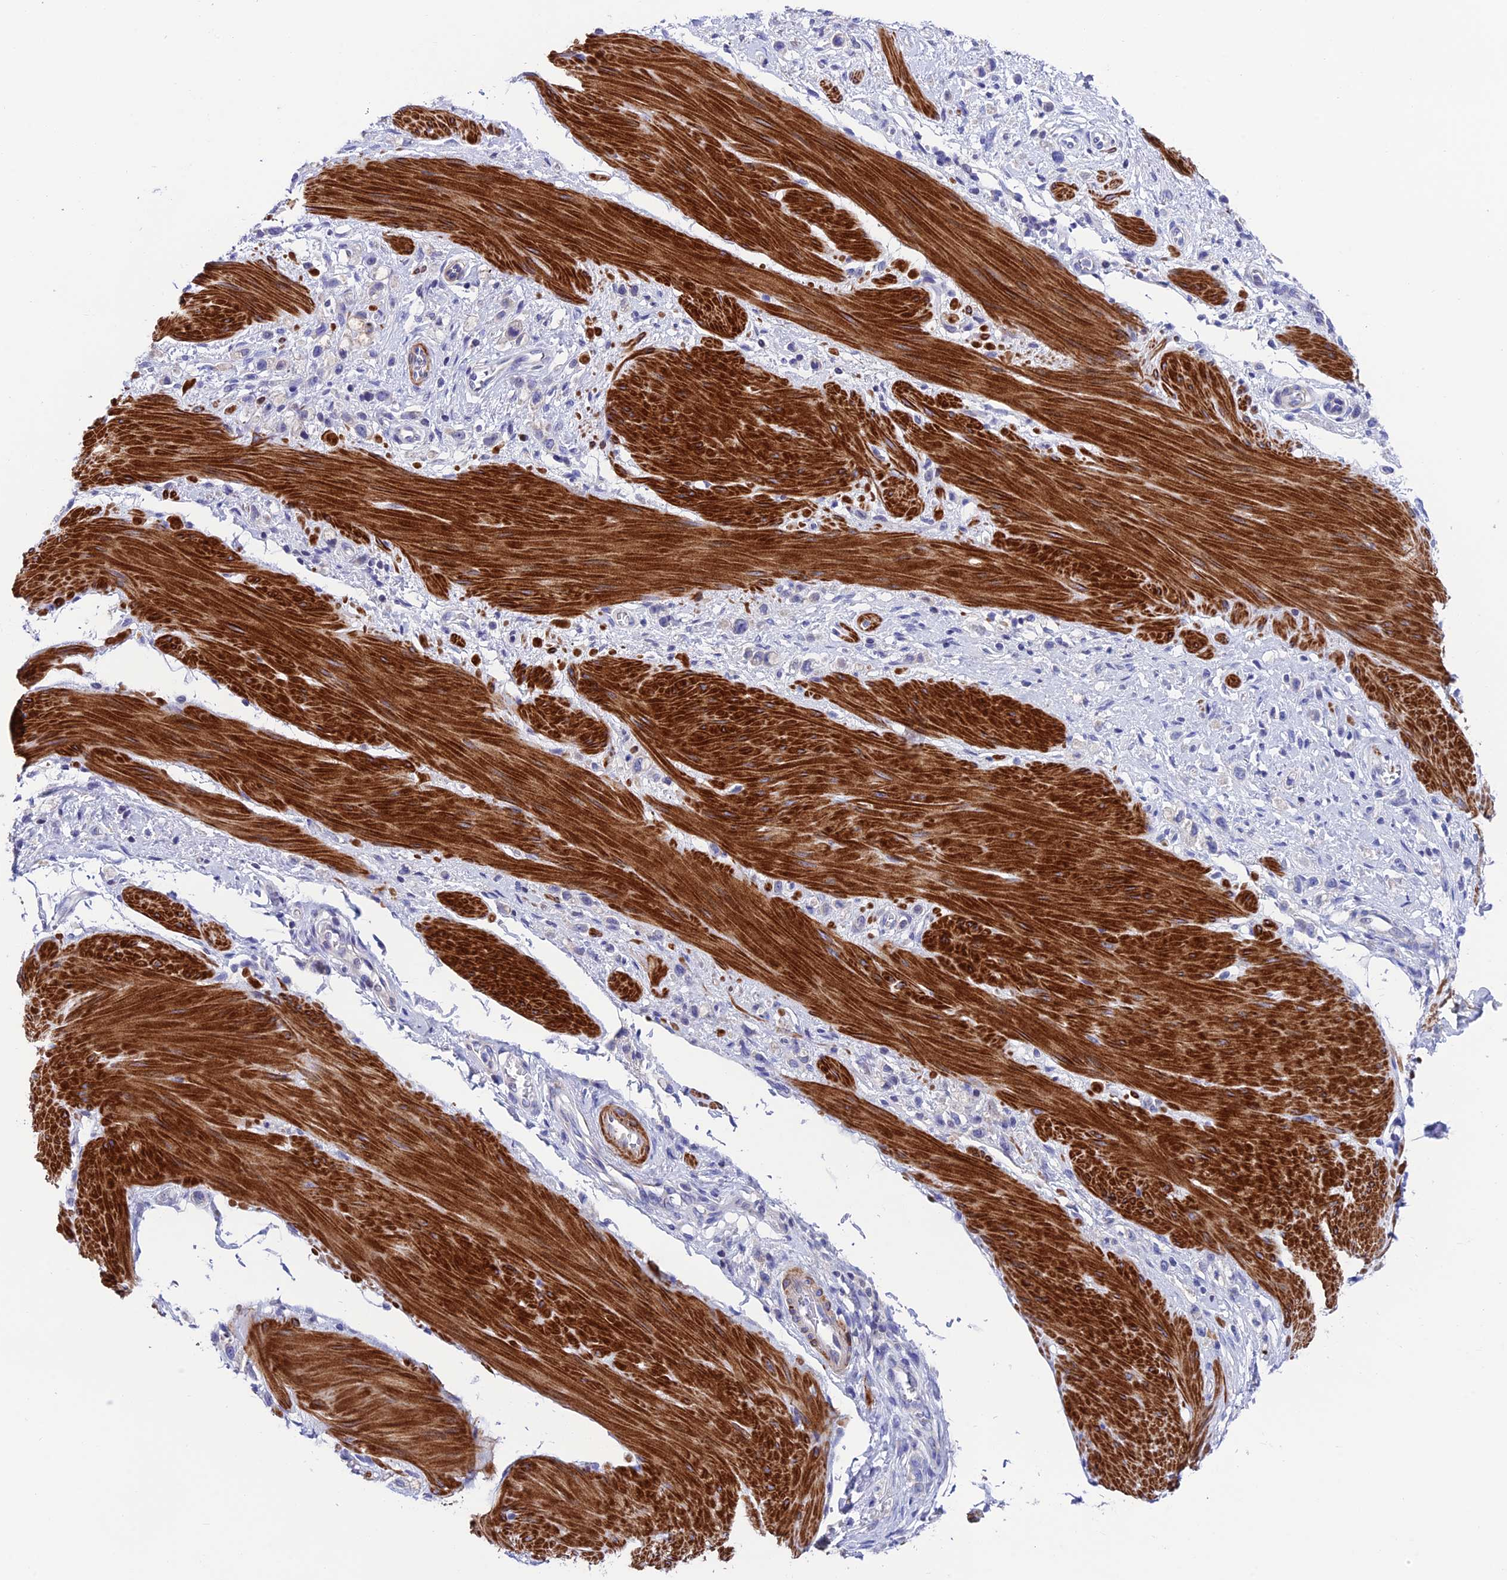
{"staining": {"intensity": "negative", "quantity": "none", "location": "none"}, "tissue": "stomach cancer", "cell_type": "Tumor cells", "image_type": "cancer", "snomed": [{"axis": "morphology", "description": "Adenocarcinoma, NOS"}, {"axis": "topography", "description": "Stomach"}], "caption": "This is an IHC photomicrograph of stomach cancer. There is no staining in tumor cells.", "gene": "FAM178B", "patient": {"sex": "female", "age": 65}}